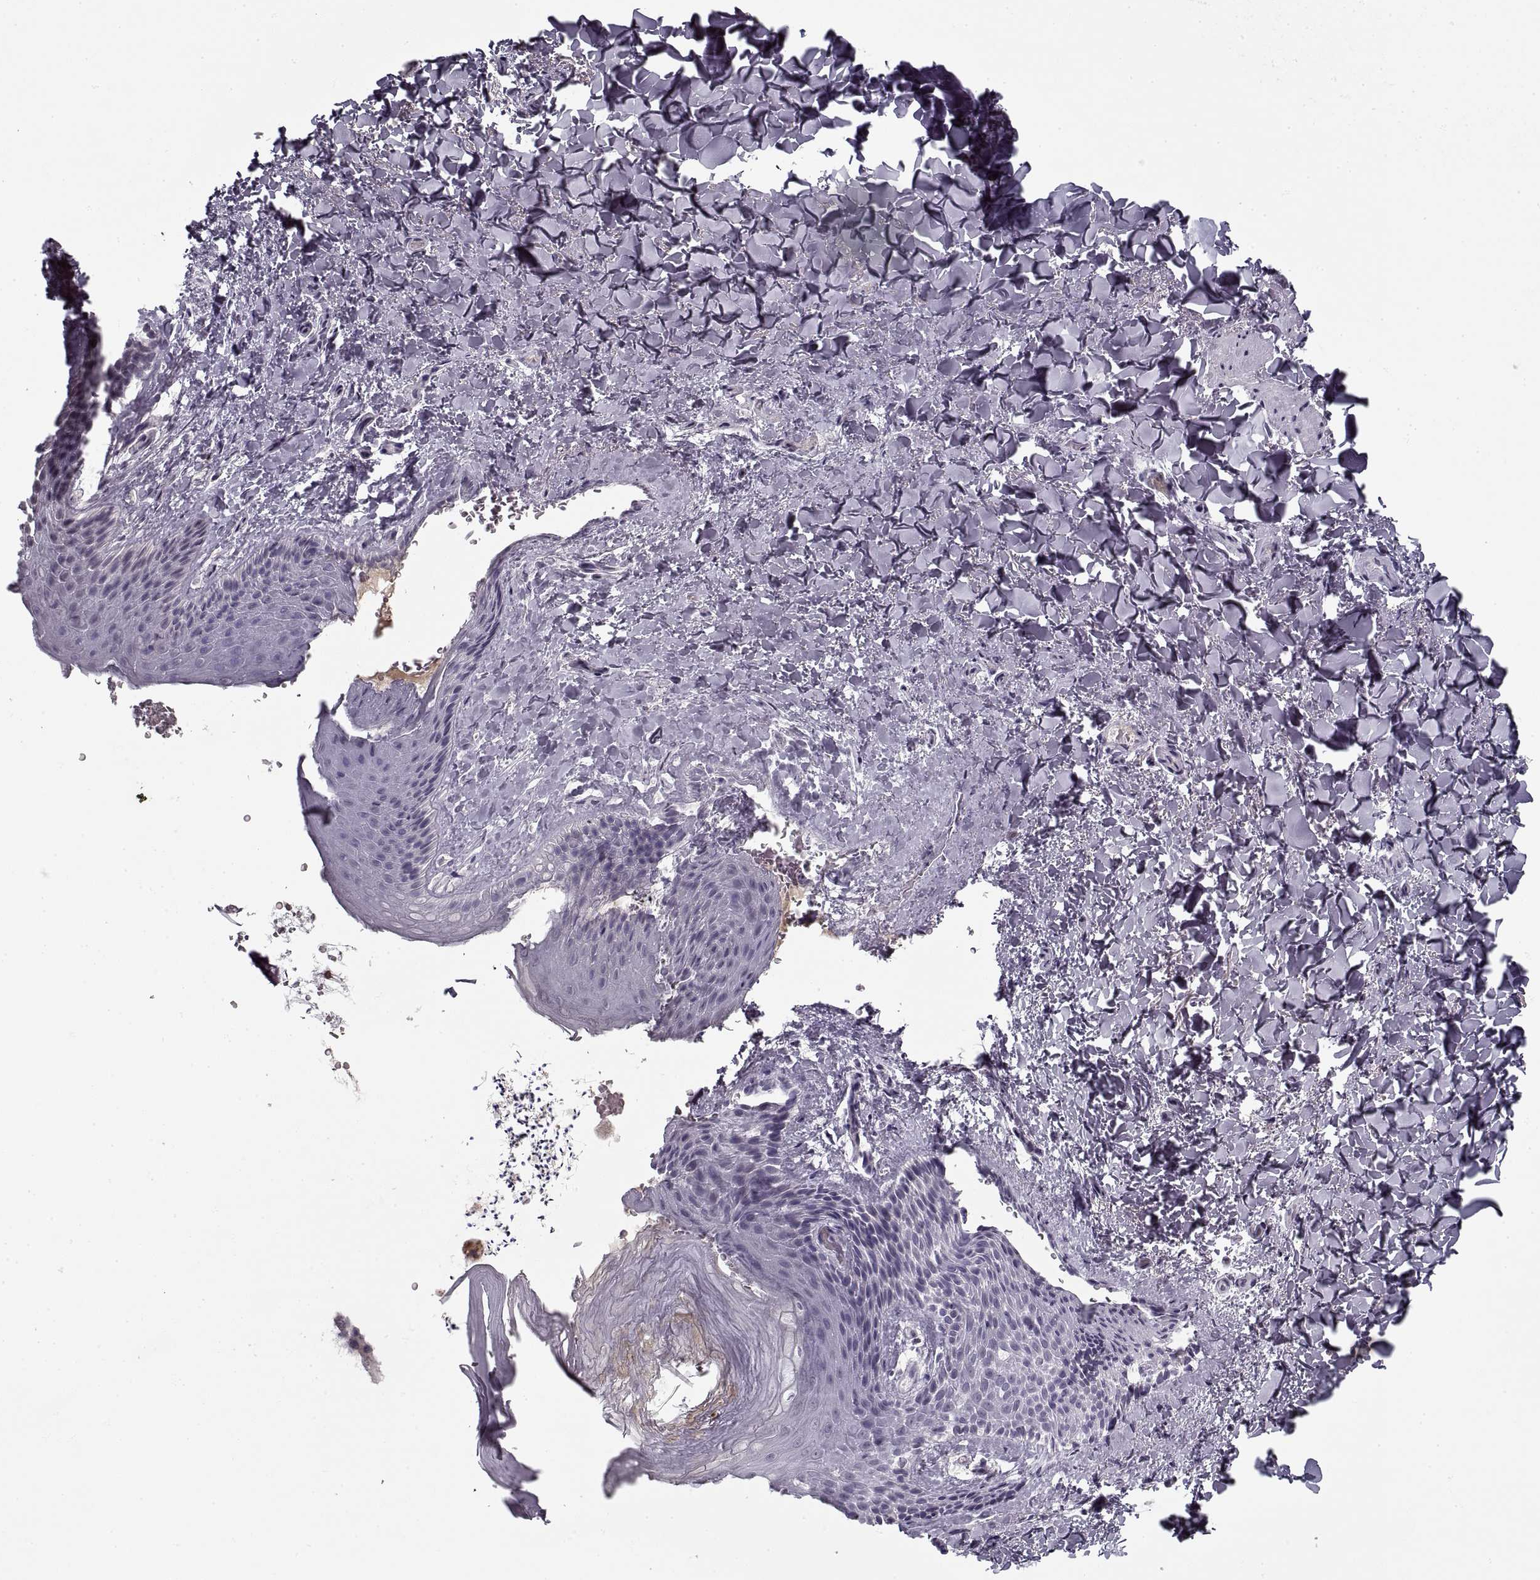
{"staining": {"intensity": "negative", "quantity": "none", "location": "none"}, "tissue": "skin", "cell_type": "Epidermal cells", "image_type": "normal", "snomed": [{"axis": "morphology", "description": "Normal tissue, NOS"}, {"axis": "topography", "description": "Anal"}], "caption": "Epidermal cells show no significant staining in normal skin. (Brightfield microscopy of DAB IHC at high magnification).", "gene": "GAD2", "patient": {"sex": "male", "age": 36}}